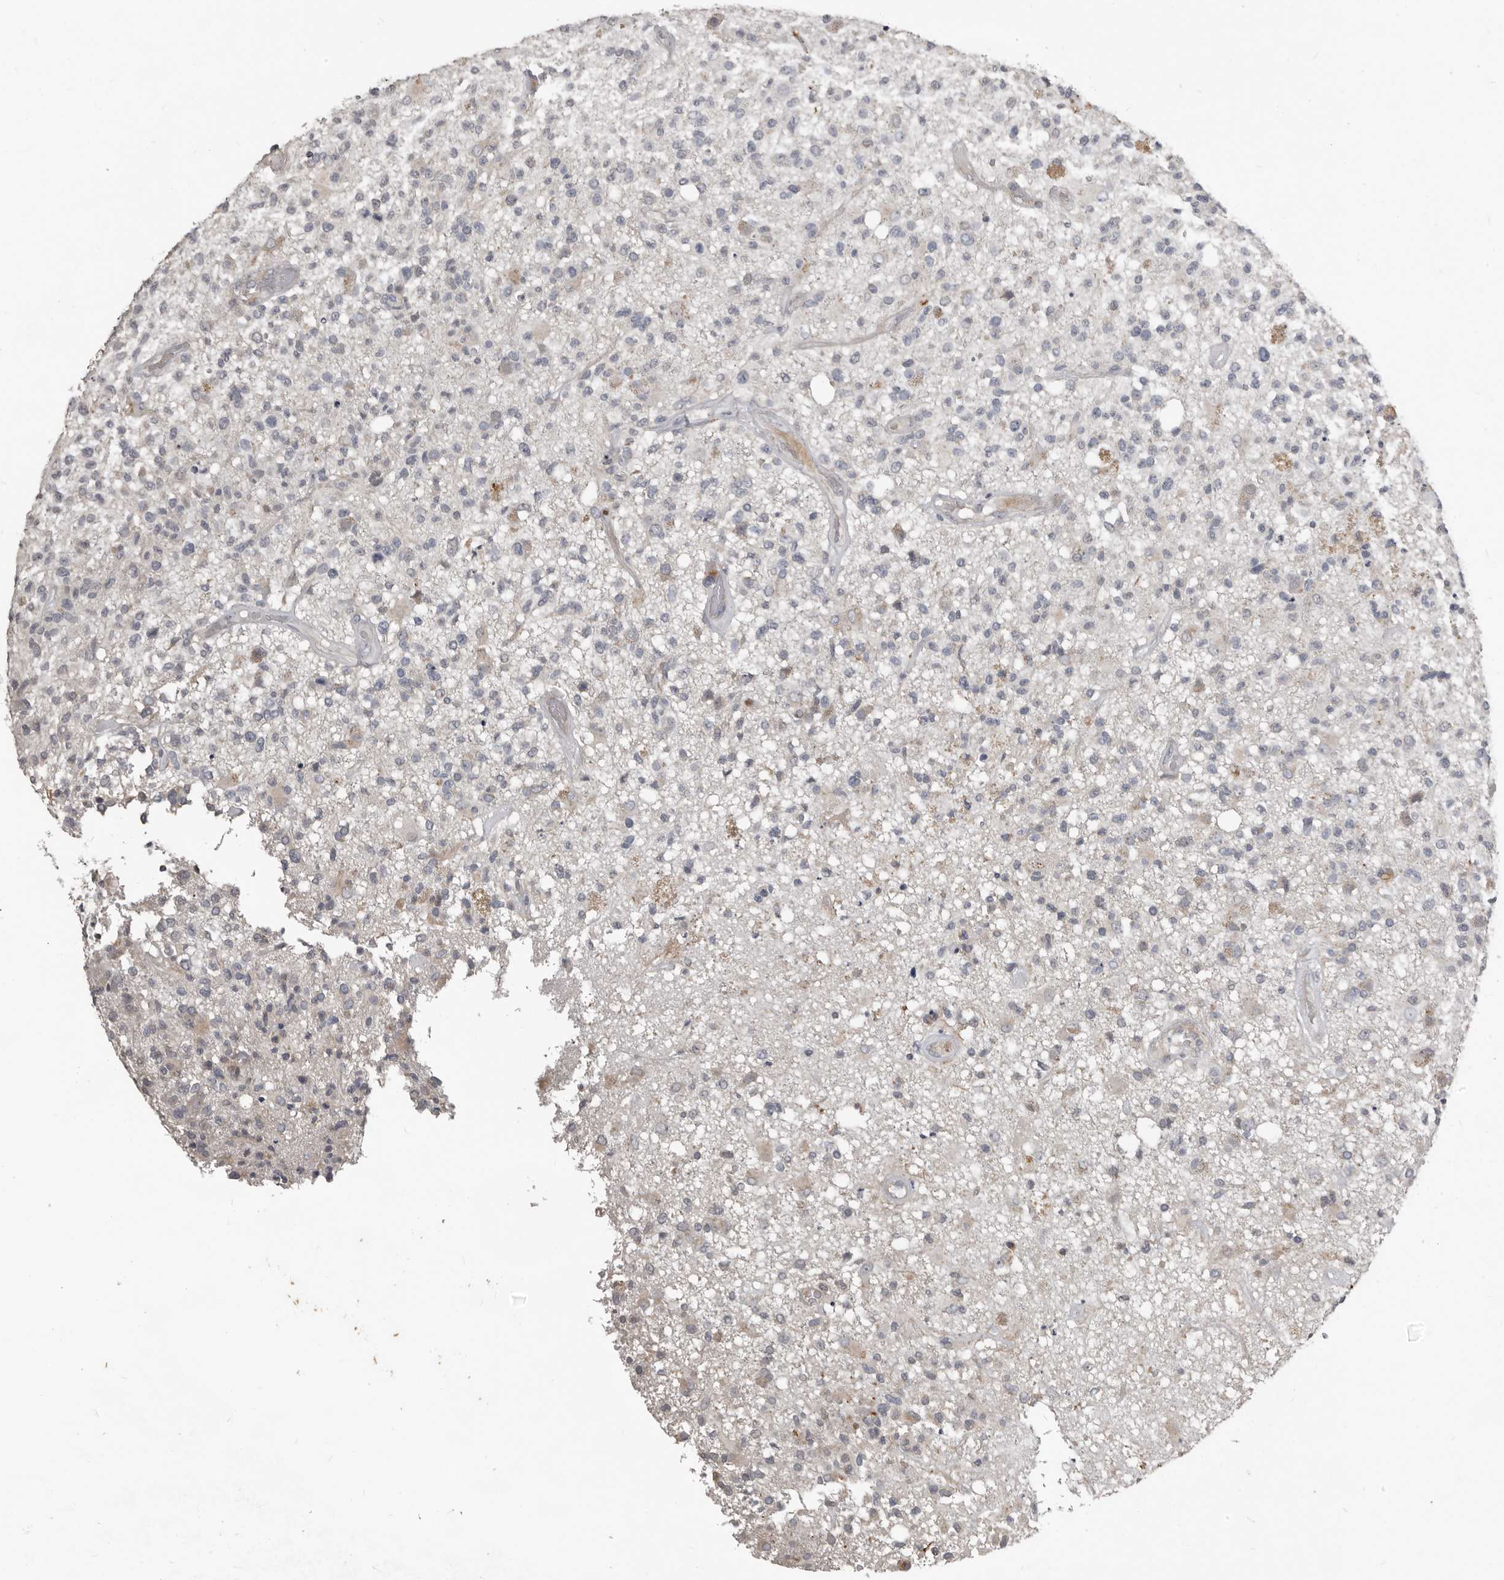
{"staining": {"intensity": "negative", "quantity": "none", "location": "none"}, "tissue": "glioma", "cell_type": "Tumor cells", "image_type": "cancer", "snomed": [{"axis": "morphology", "description": "Glioma, malignant, High grade"}, {"axis": "morphology", "description": "Glioblastoma, NOS"}, {"axis": "topography", "description": "Brain"}], "caption": "The image demonstrates no staining of tumor cells in high-grade glioma (malignant).", "gene": "KCNJ8", "patient": {"sex": "male", "age": 60}}